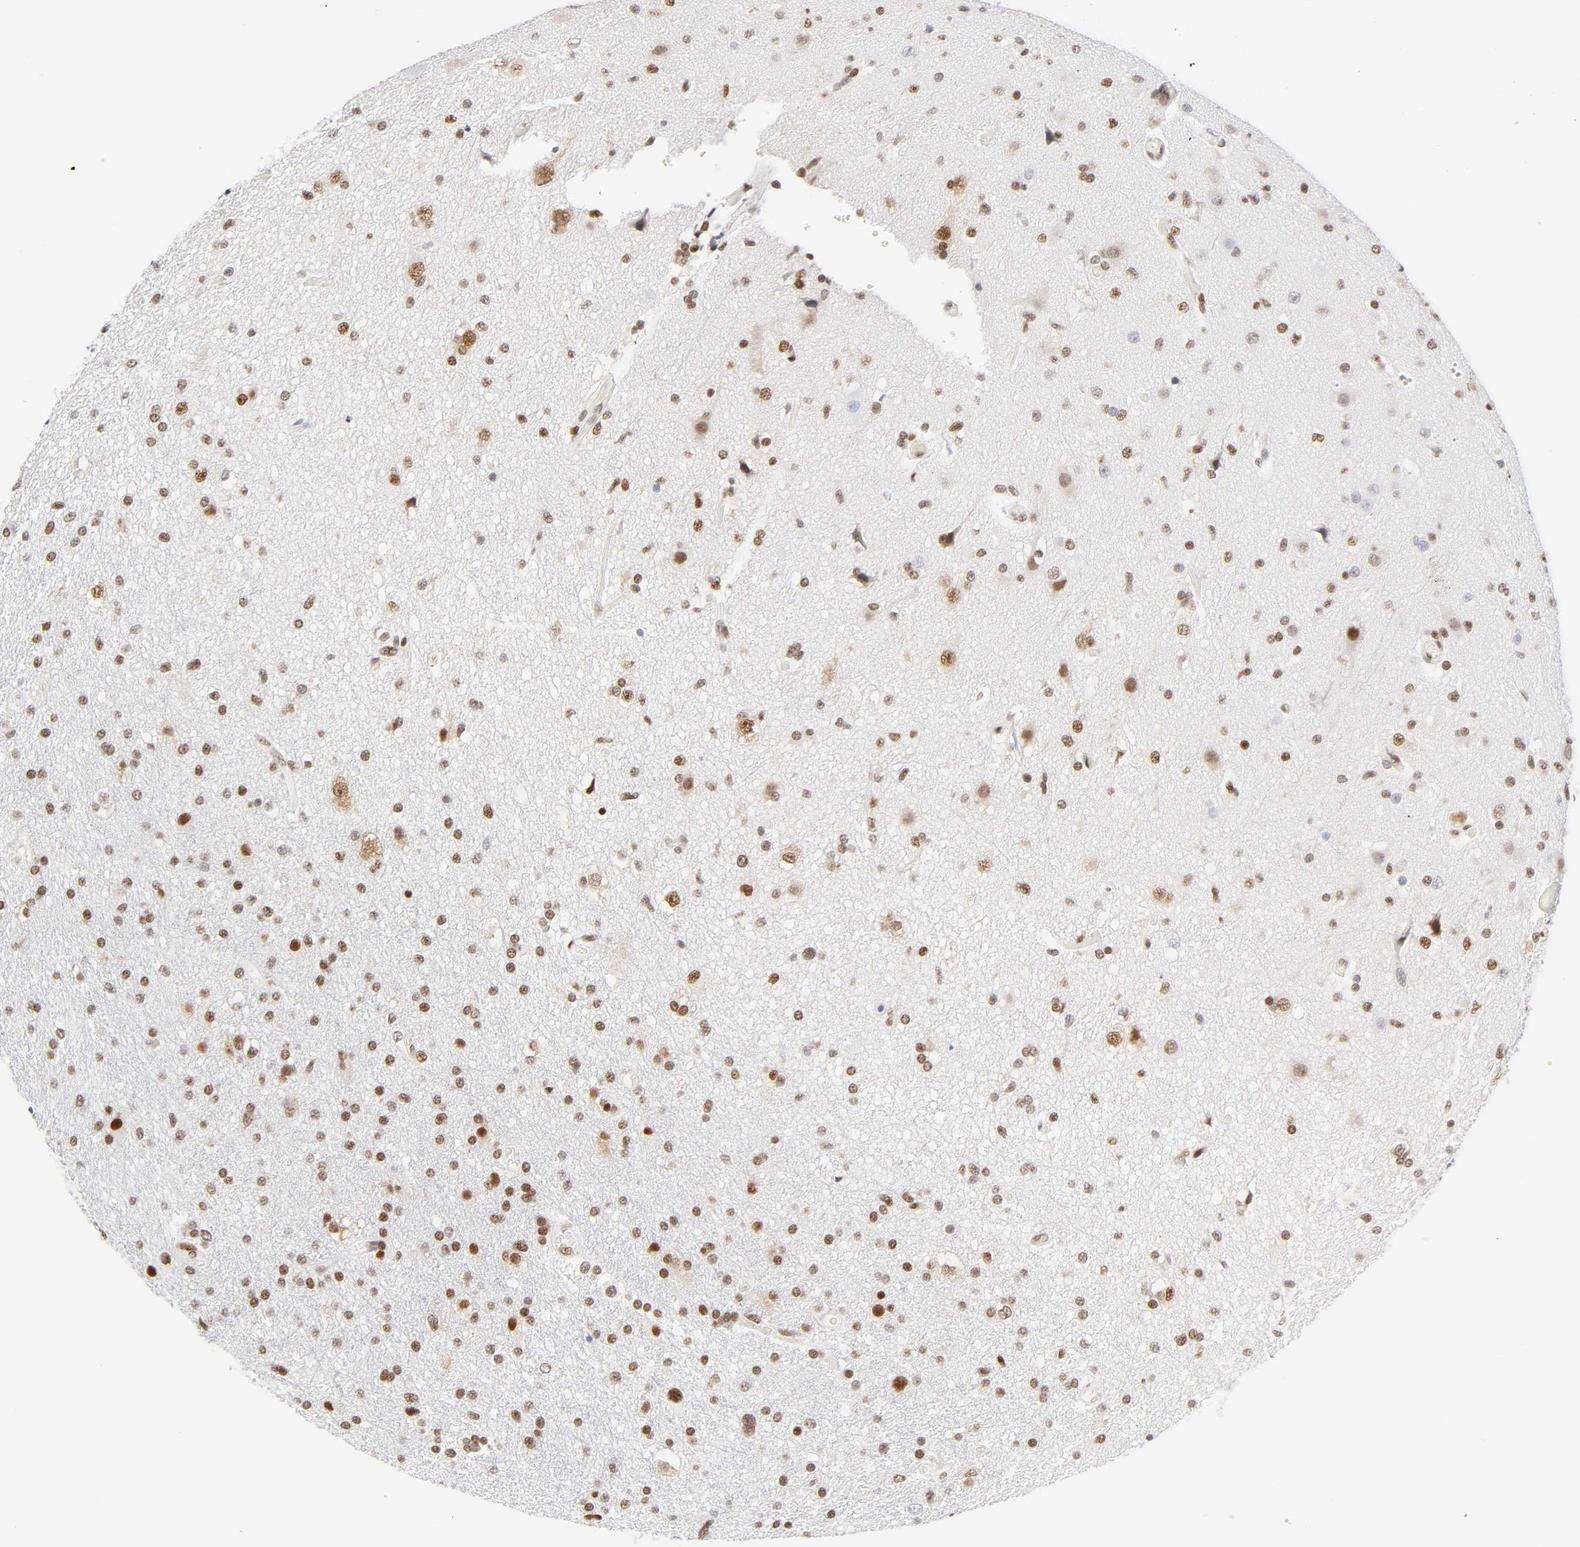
{"staining": {"intensity": "strong", "quantity": ">75%", "location": "nuclear"}, "tissue": "glioma", "cell_type": "Tumor cells", "image_type": "cancer", "snomed": [{"axis": "morphology", "description": "Glioma, malignant, High grade"}, {"axis": "topography", "description": "Brain"}], "caption": "The photomicrograph shows immunohistochemical staining of high-grade glioma (malignant). There is strong nuclear staining is seen in about >75% of tumor cells. (DAB IHC, brown staining for protein, blue staining for nuclei).", "gene": "NFIC", "patient": {"sex": "male", "age": 33}}